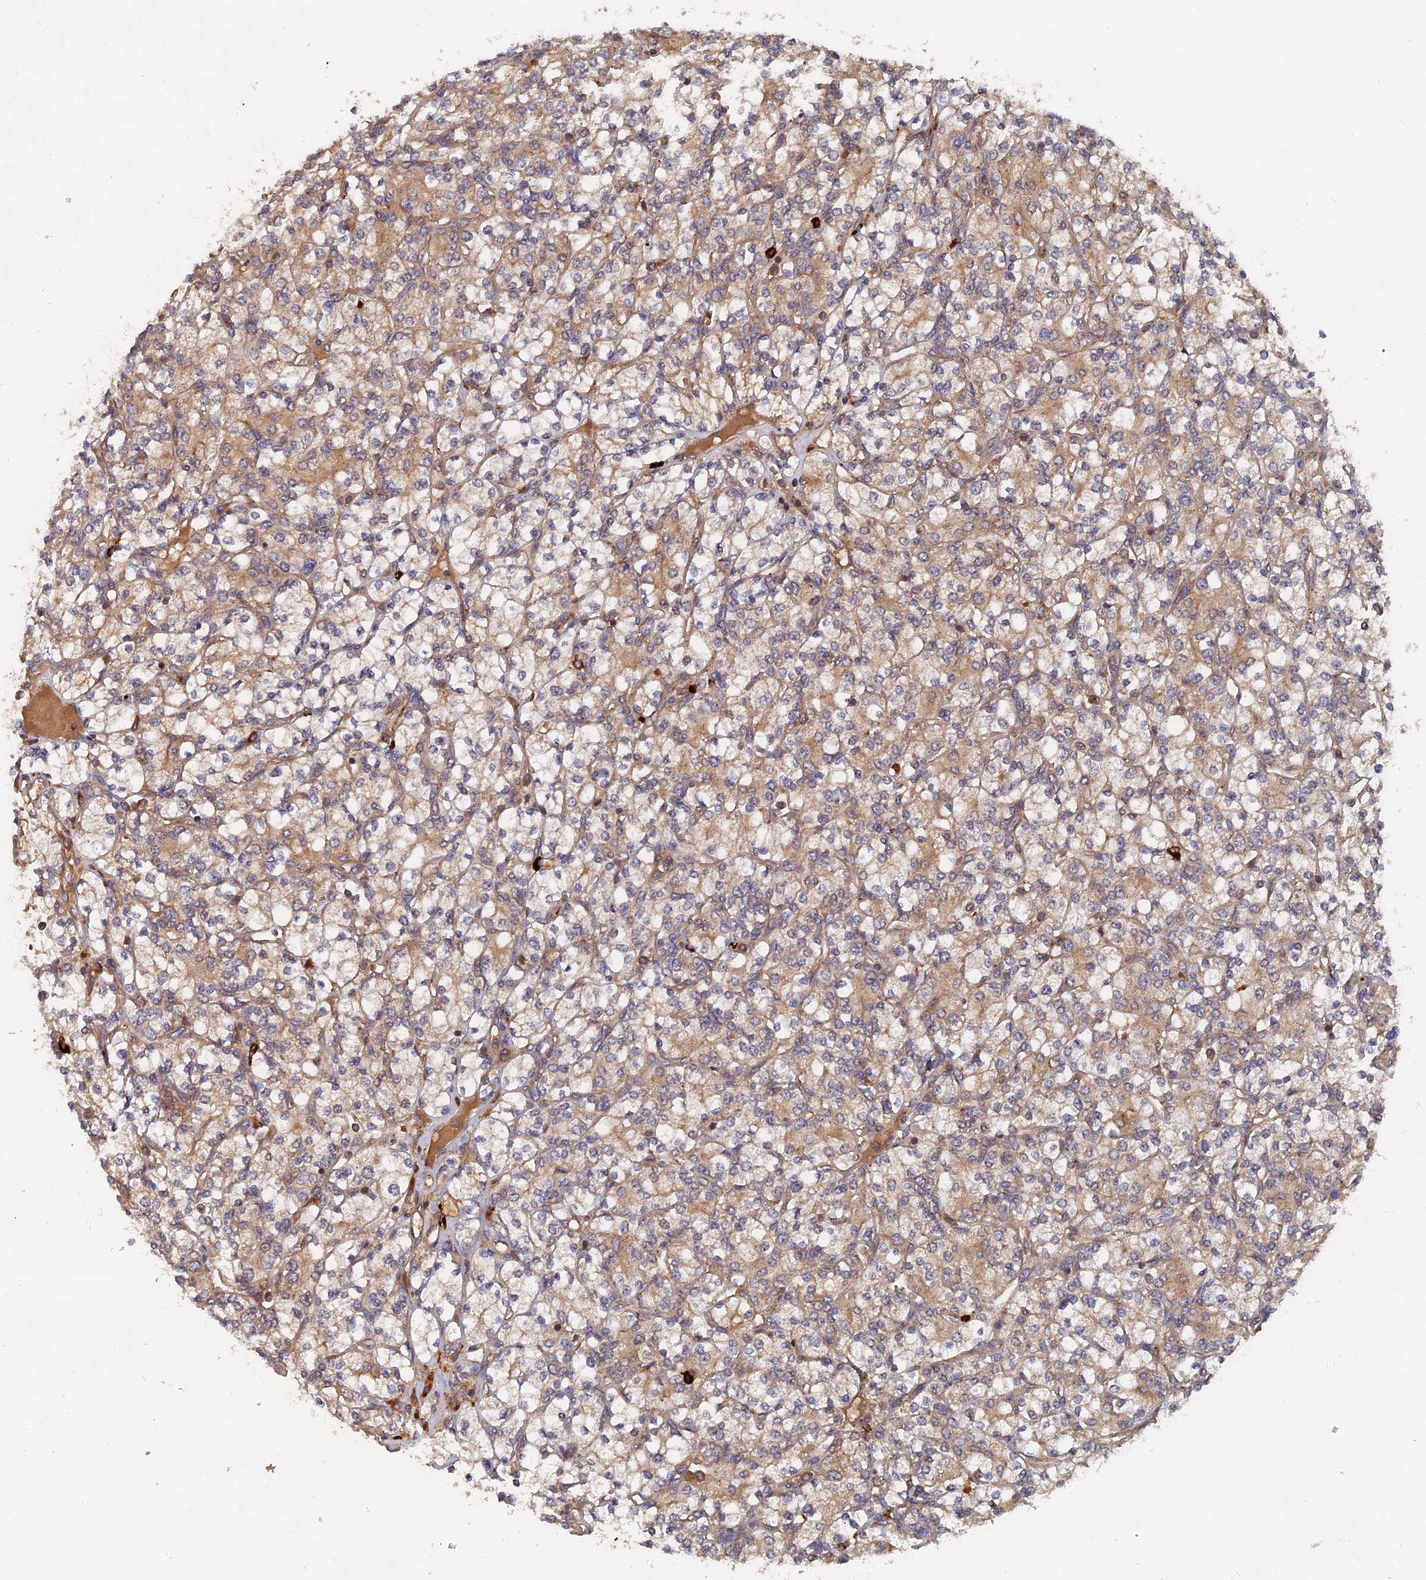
{"staining": {"intensity": "weak", "quantity": "25%-75%", "location": "cytoplasmic/membranous"}, "tissue": "renal cancer", "cell_type": "Tumor cells", "image_type": "cancer", "snomed": [{"axis": "morphology", "description": "Adenocarcinoma, NOS"}, {"axis": "topography", "description": "Kidney"}], "caption": "About 25%-75% of tumor cells in renal cancer (adenocarcinoma) display weak cytoplasmic/membranous protein positivity as visualized by brown immunohistochemical staining.", "gene": "TRAPPC2L", "patient": {"sex": "male", "age": 77}}